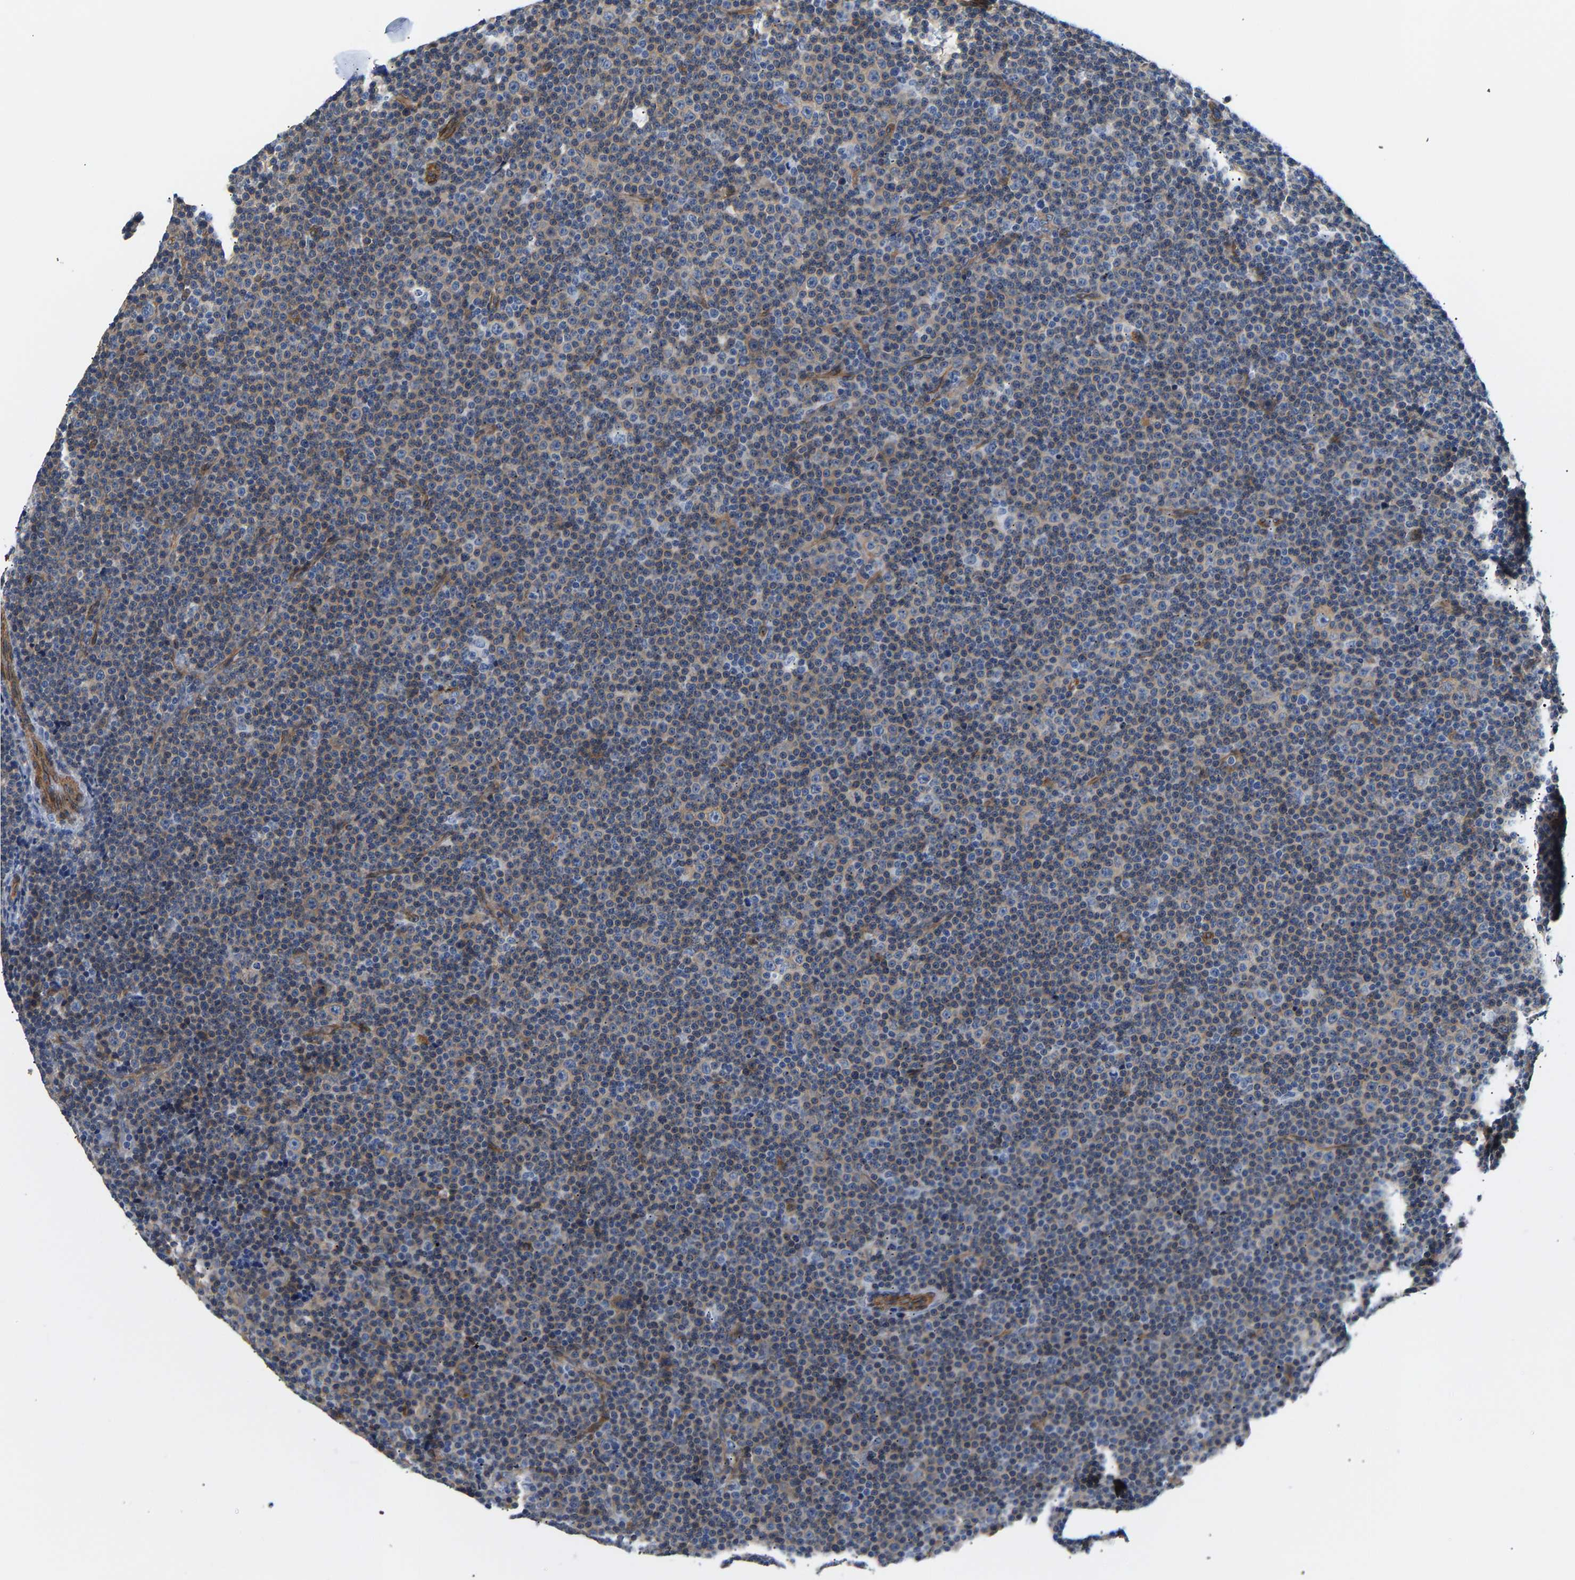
{"staining": {"intensity": "weak", "quantity": "<25%", "location": "cytoplasmic/membranous"}, "tissue": "lymphoma", "cell_type": "Tumor cells", "image_type": "cancer", "snomed": [{"axis": "morphology", "description": "Malignant lymphoma, non-Hodgkin's type, Low grade"}, {"axis": "topography", "description": "Lymph node"}], "caption": "Histopathology image shows no protein staining in tumor cells of lymphoma tissue.", "gene": "PAWR", "patient": {"sex": "female", "age": 67}}